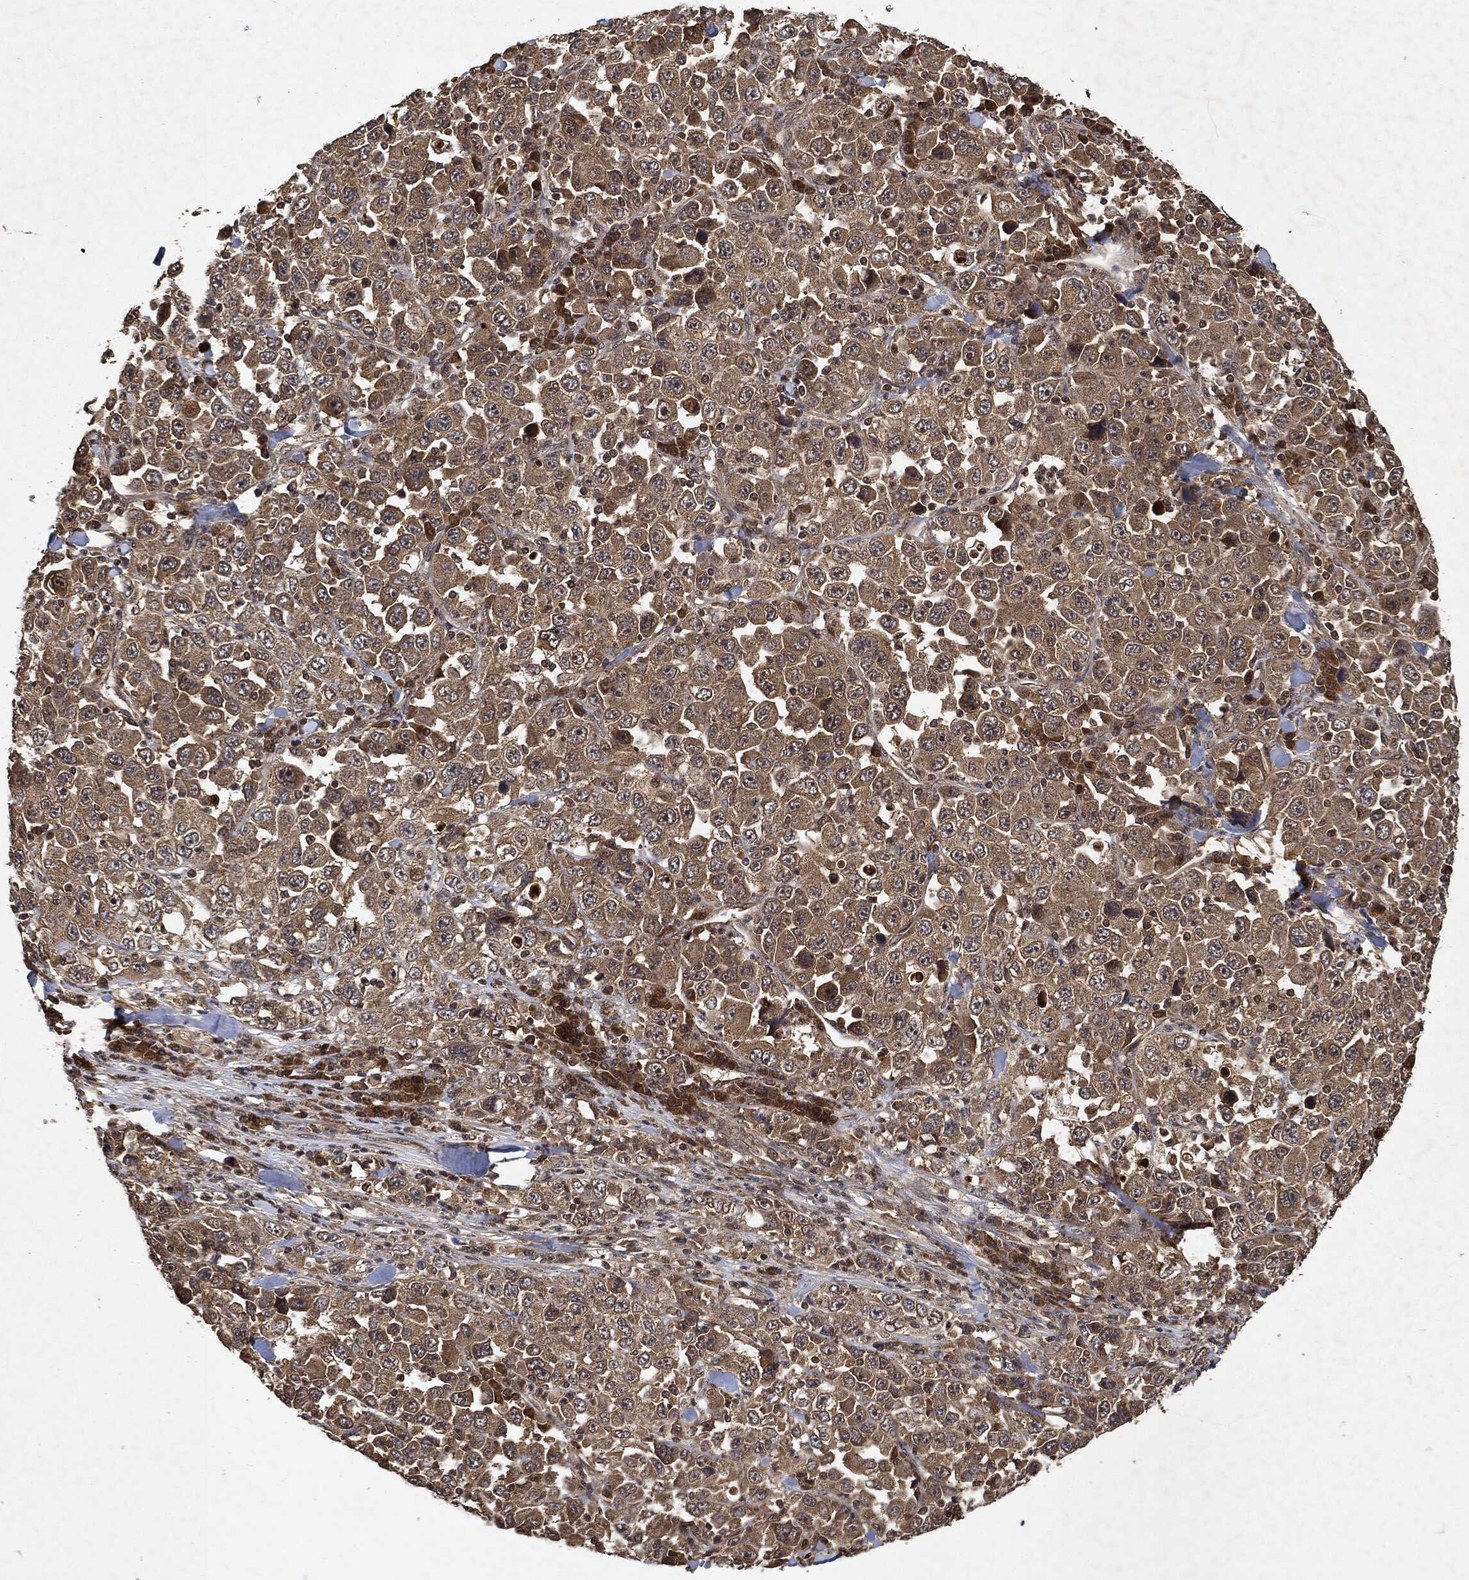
{"staining": {"intensity": "moderate", "quantity": ">75%", "location": "cytoplasmic/membranous"}, "tissue": "stomach cancer", "cell_type": "Tumor cells", "image_type": "cancer", "snomed": [{"axis": "morphology", "description": "Normal tissue, NOS"}, {"axis": "morphology", "description": "Adenocarcinoma, NOS"}, {"axis": "topography", "description": "Stomach, upper"}, {"axis": "topography", "description": "Stomach"}], "caption": "Immunohistochemistry (IHC) (DAB) staining of human adenocarcinoma (stomach) exhibits moderate cytoplasmic/membranous protein positivity in approximately >75% of tumor cells. (IHC, brightfield microscopy, high magnification).", "gene": "ZNF226", "patient": {"sex": "male", "age": 59}}